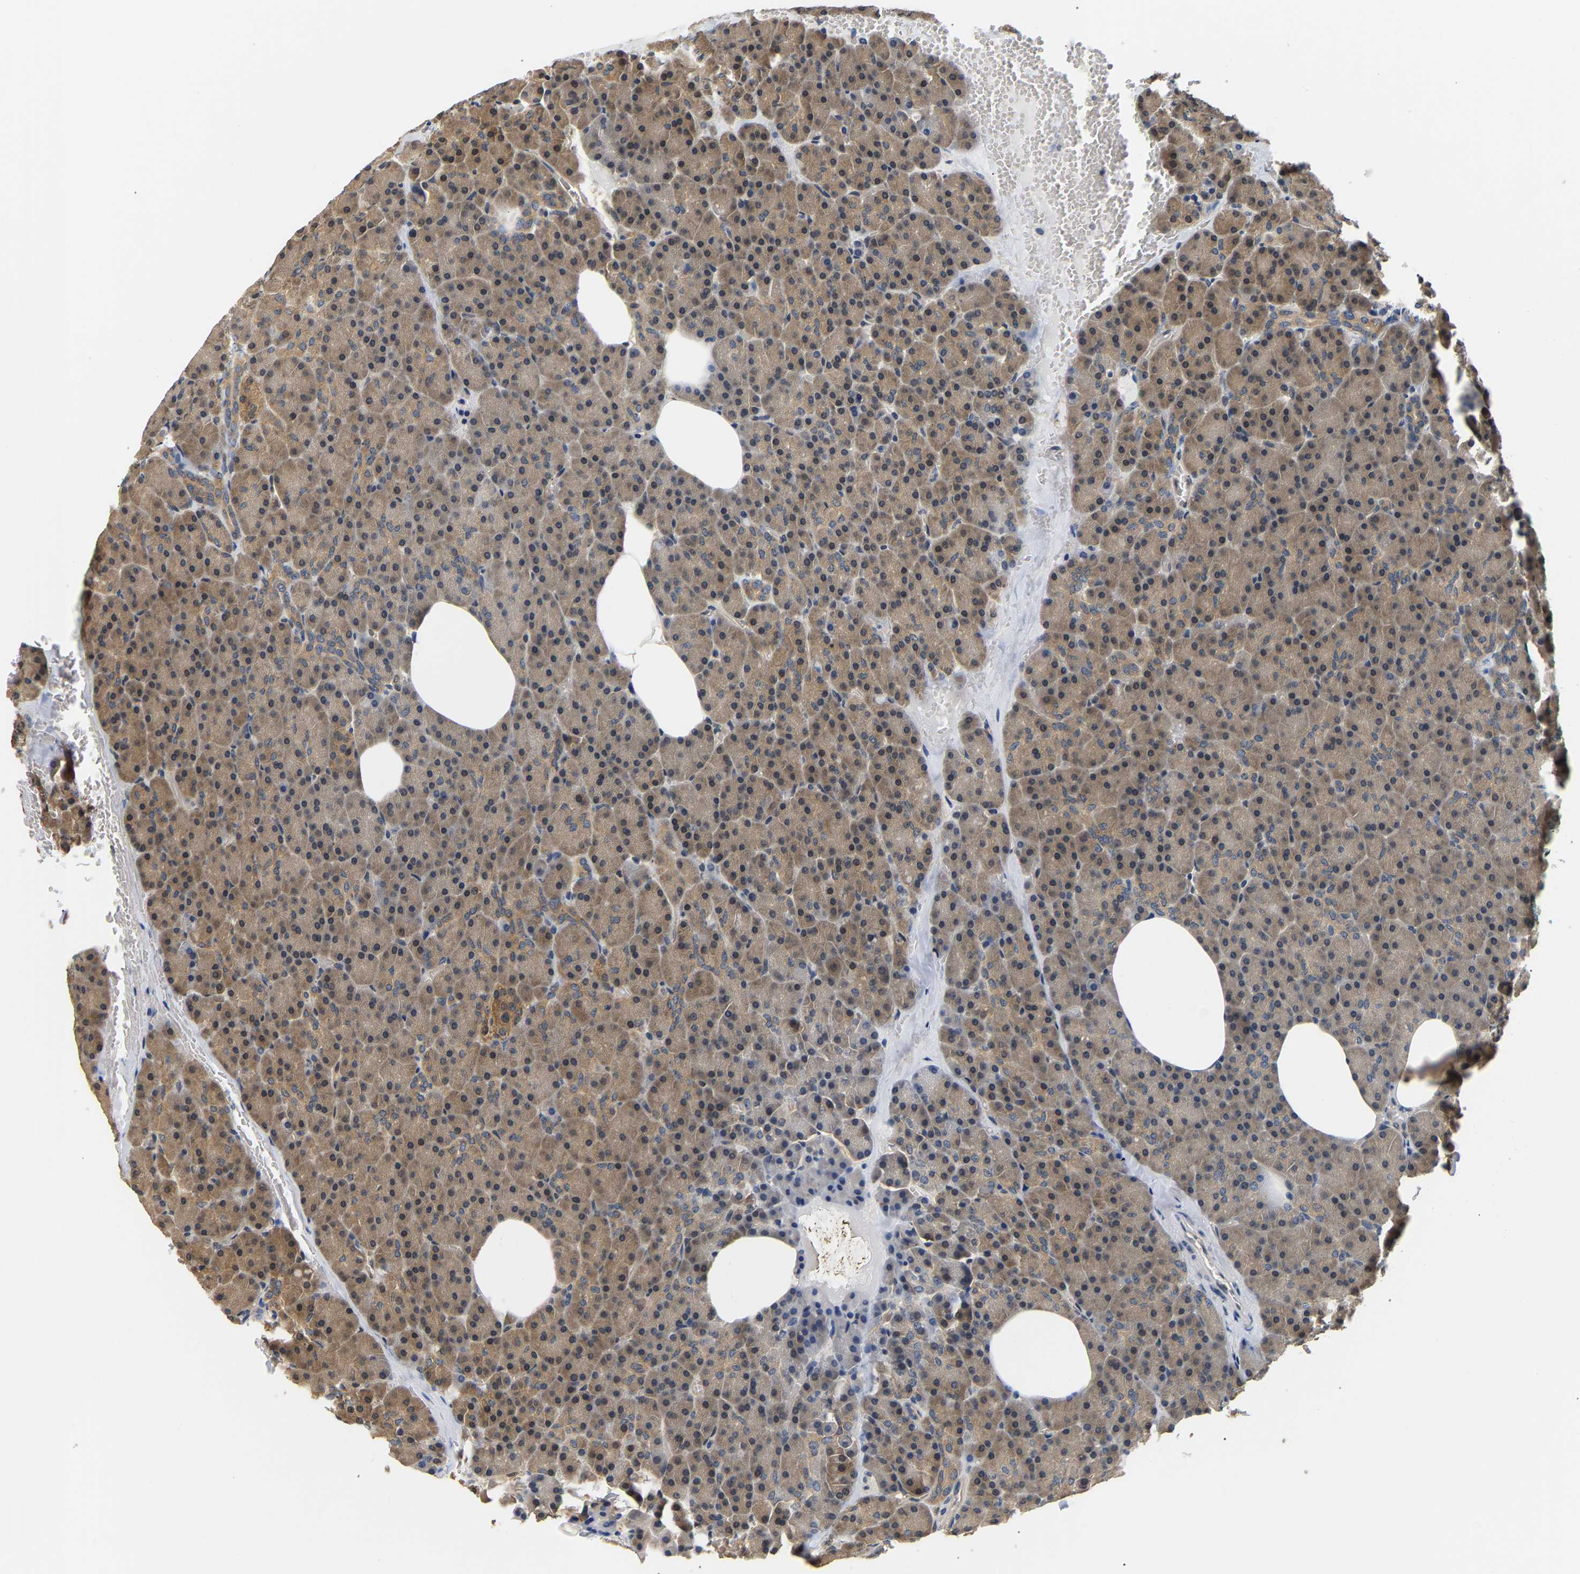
{"staining": {"intensity": "moderate", "quantity": ">75%", "location": "cytoplasmic/membranous"}, "tissue": "pancreas", "cell_type": "Exocrine glandular cells", "image_type": "normal", "snomed": [{"axis": "morphology", "description": "Normal tissue, NOS"}, {"axis": "topography", "description": "Pancreas"}], "caption": "Immunohistochemistry (IHC) image of benign human pancreas stained for a protein (brown), which displays medium levels of moderate cytoplasmic/membranous positivity in approximately >75% of exocrine glandular cells.", "gene": "ARHGEF12", "patient": {"sex": "female", "age": 35}}